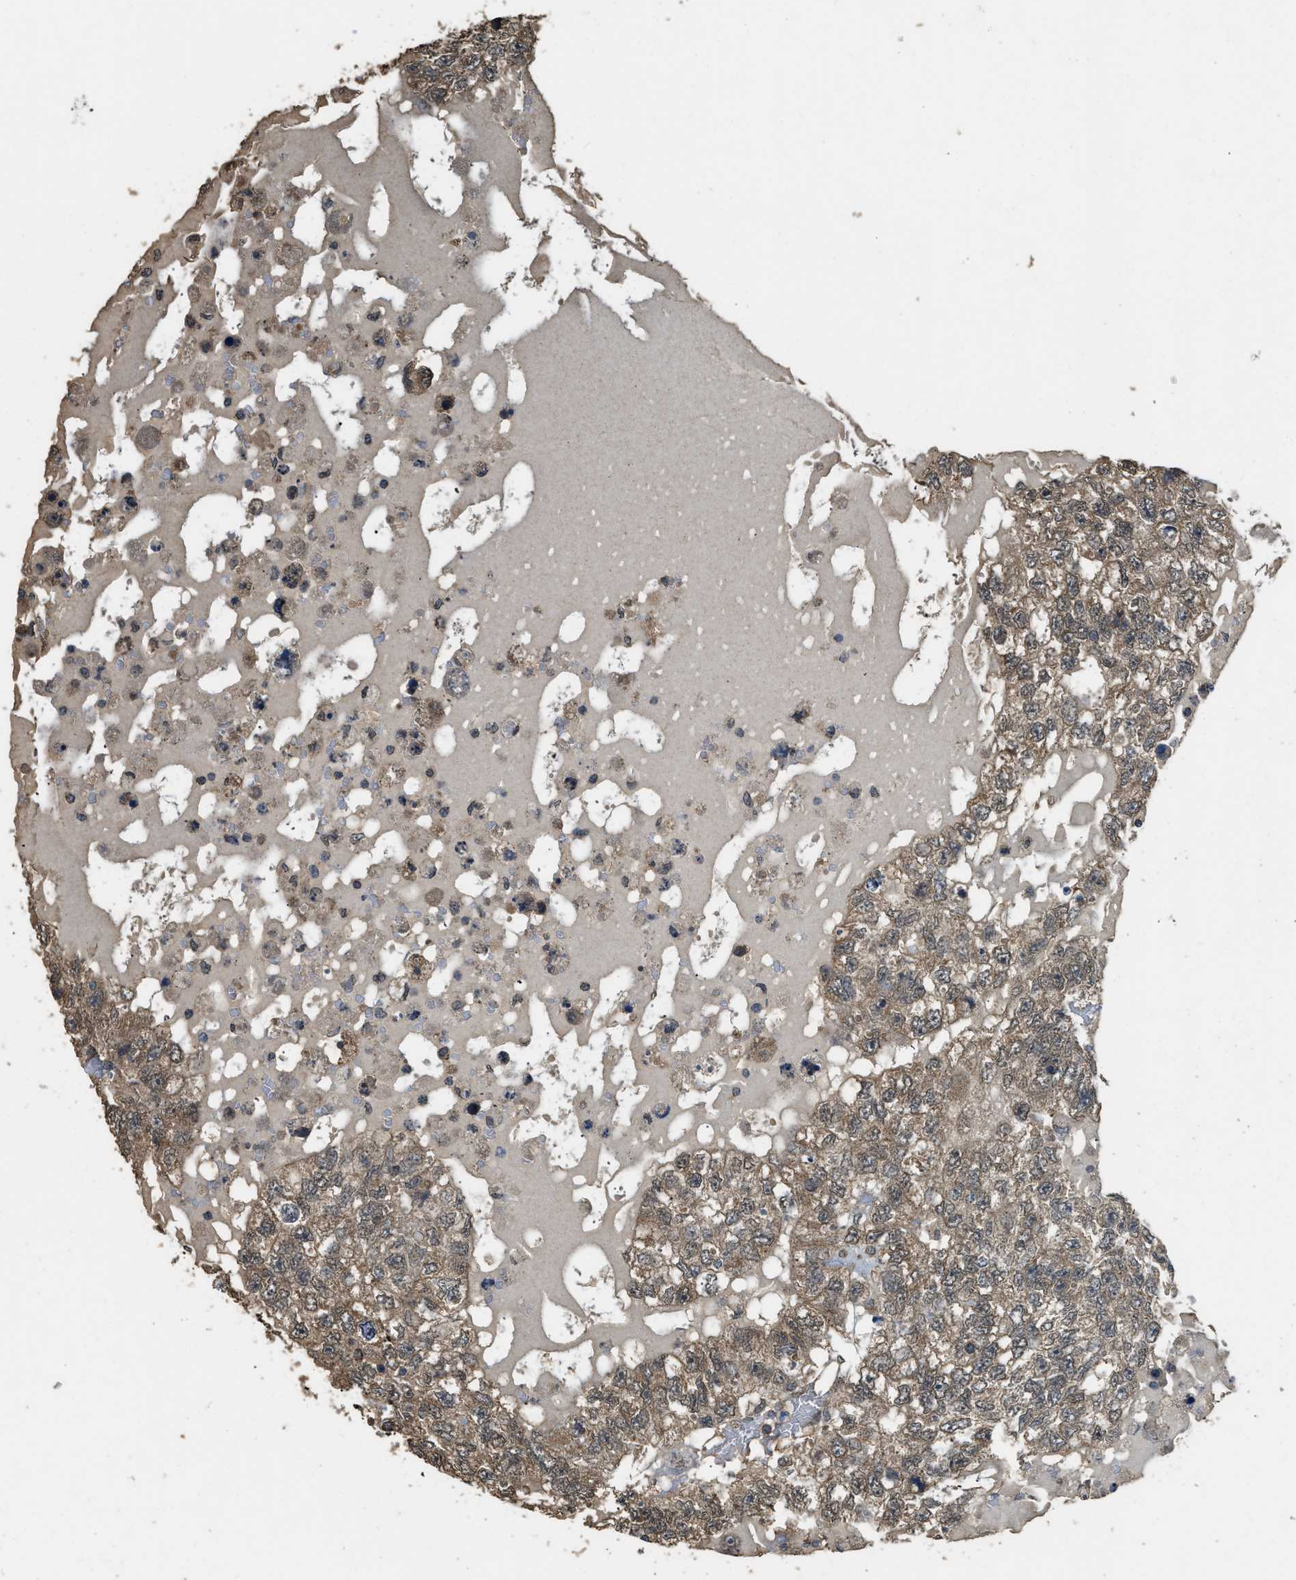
{"staining": {"intensity": "moderate", "quantity": ">75%", "location": "cytoplasmic/membranous"}, "tissue": "testis cancer", "cell_type": "Tumor cells", "image_type": "cancer", "snomed": [{"axis": "morphology", "description": "Carcinoma, Embryonal, NOS"}, {"axis": "topography", "description": "Testis"}], "caption": "Embryonal carcinoma (testis) tissue shows moderate cytoplasmic/membranous staining in approximately >75% of tumor cells, visualized by immunohistochemistry. (brown staining indicates protein expression, while blue staining denotes nuclei).", "gene": "IPO7", "patient": {"sex": "male", "age": 36}}